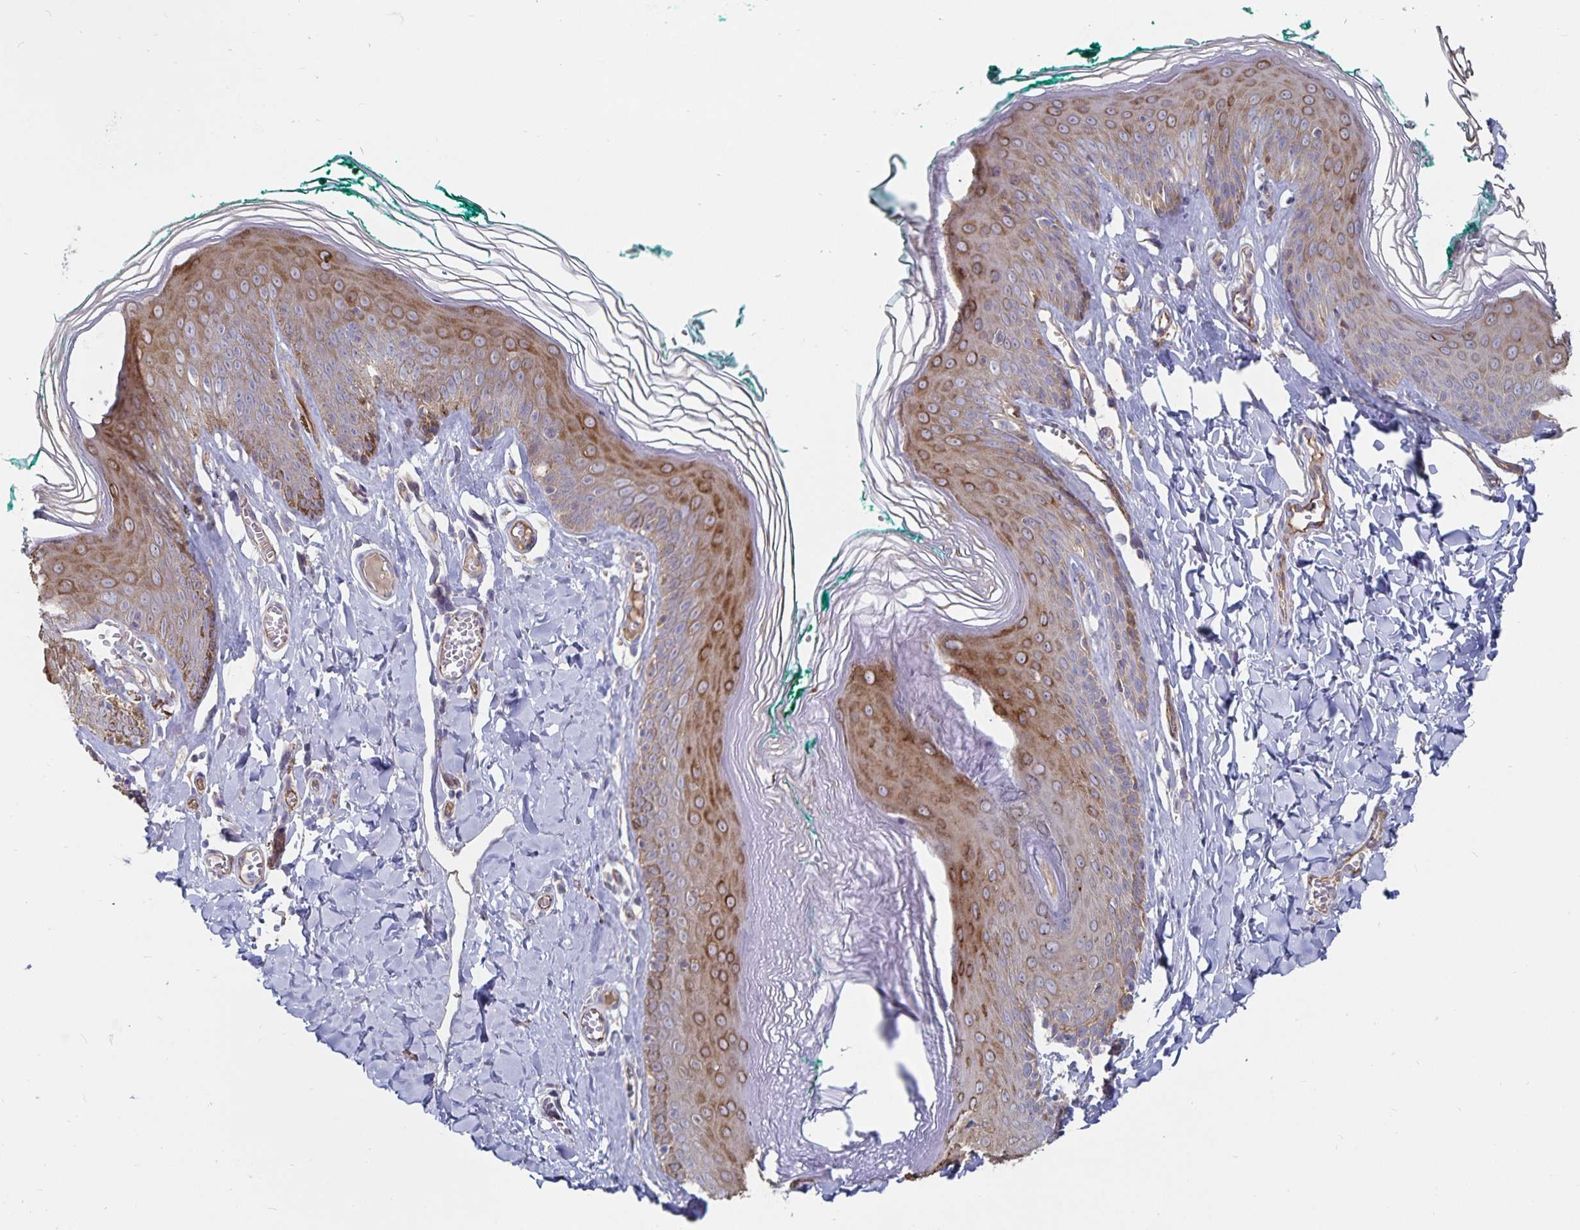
{"staining": {"intensity": "moderate", "quantity": "25%-75%", "location": "cytoplasmic/membranous"}, "tissue": "skin", "cell_type": "Epidermal cells", "image_type": "normal", "snomed": [{"axis": "morphology", "description": "Normal tissue, NOS"}, {"axis": "topography", "description": "Vulva"}, {"axis": "topography", "description": "Peripheral nerve tissue"}], "caption": "High-magnification brightfield microscopy of benign skin stained with DAB (3,3'-diaminobenzidine) (brown) and counterstained with hematoxylin (blue). epidermal cells exhibit moderate cytoplasmic/membranous positivity is appreciated in about25%-75% of cells.", "gene": "SSTR1", "patient": {"sex": "female", "age": 66}}